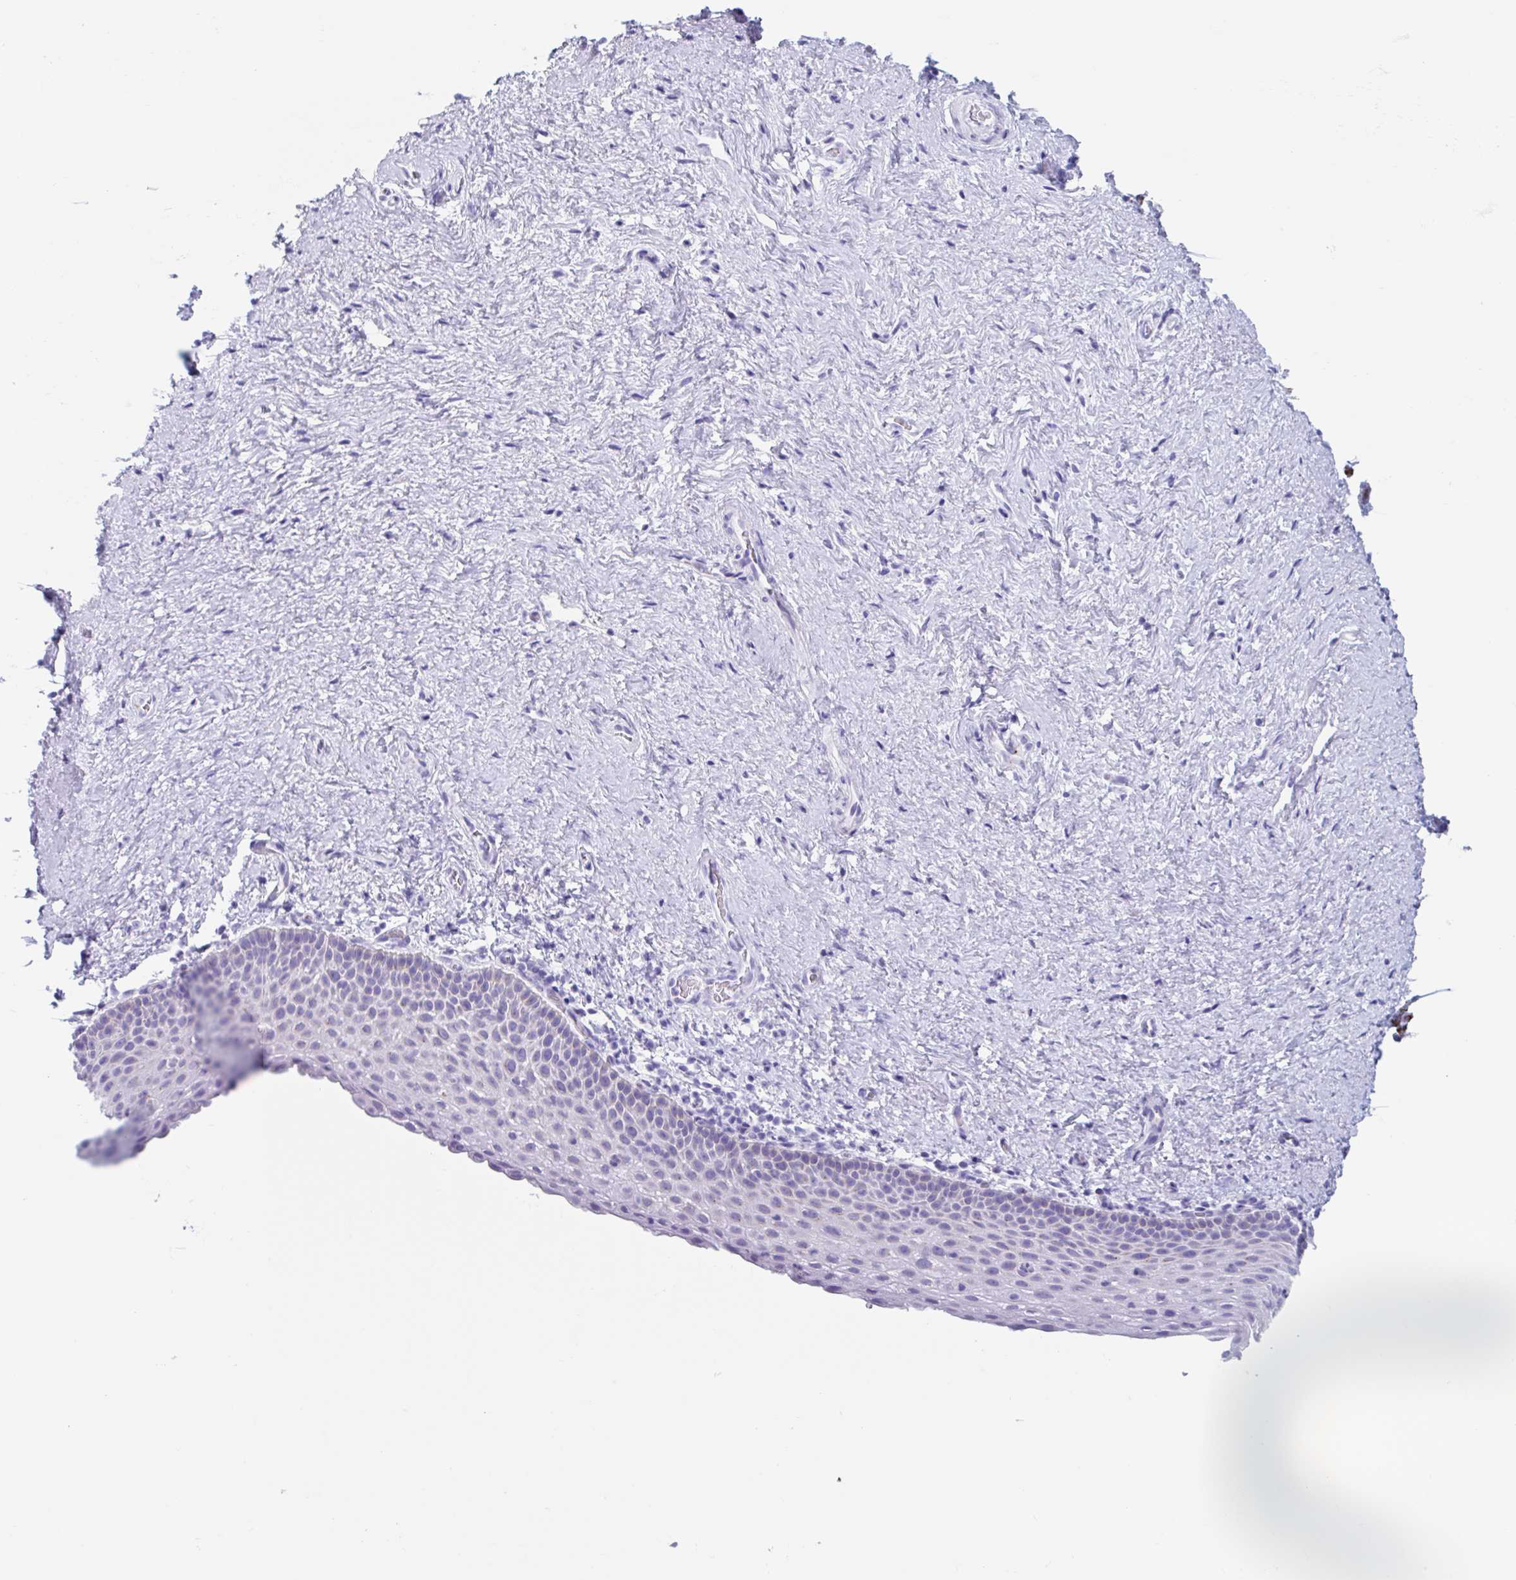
{"staining": {"intensity": "negative", "quantity": "none", "location": "none"}, "tissue": "vagina", "cell_type": "Squamous epithelial cells", "image_type": "normal", "snomed": [{"axis": "morphology", "description": "Normal tissue, NOS"}, {"axis": "topography", "description": "Vagina"}], "caption": "This is an immunohistochemistry image of normal human vagina. There is no expression in squamous epithelial cells.", "gene": "CPTP", "patient": {"sex": "female", "age": 61}}